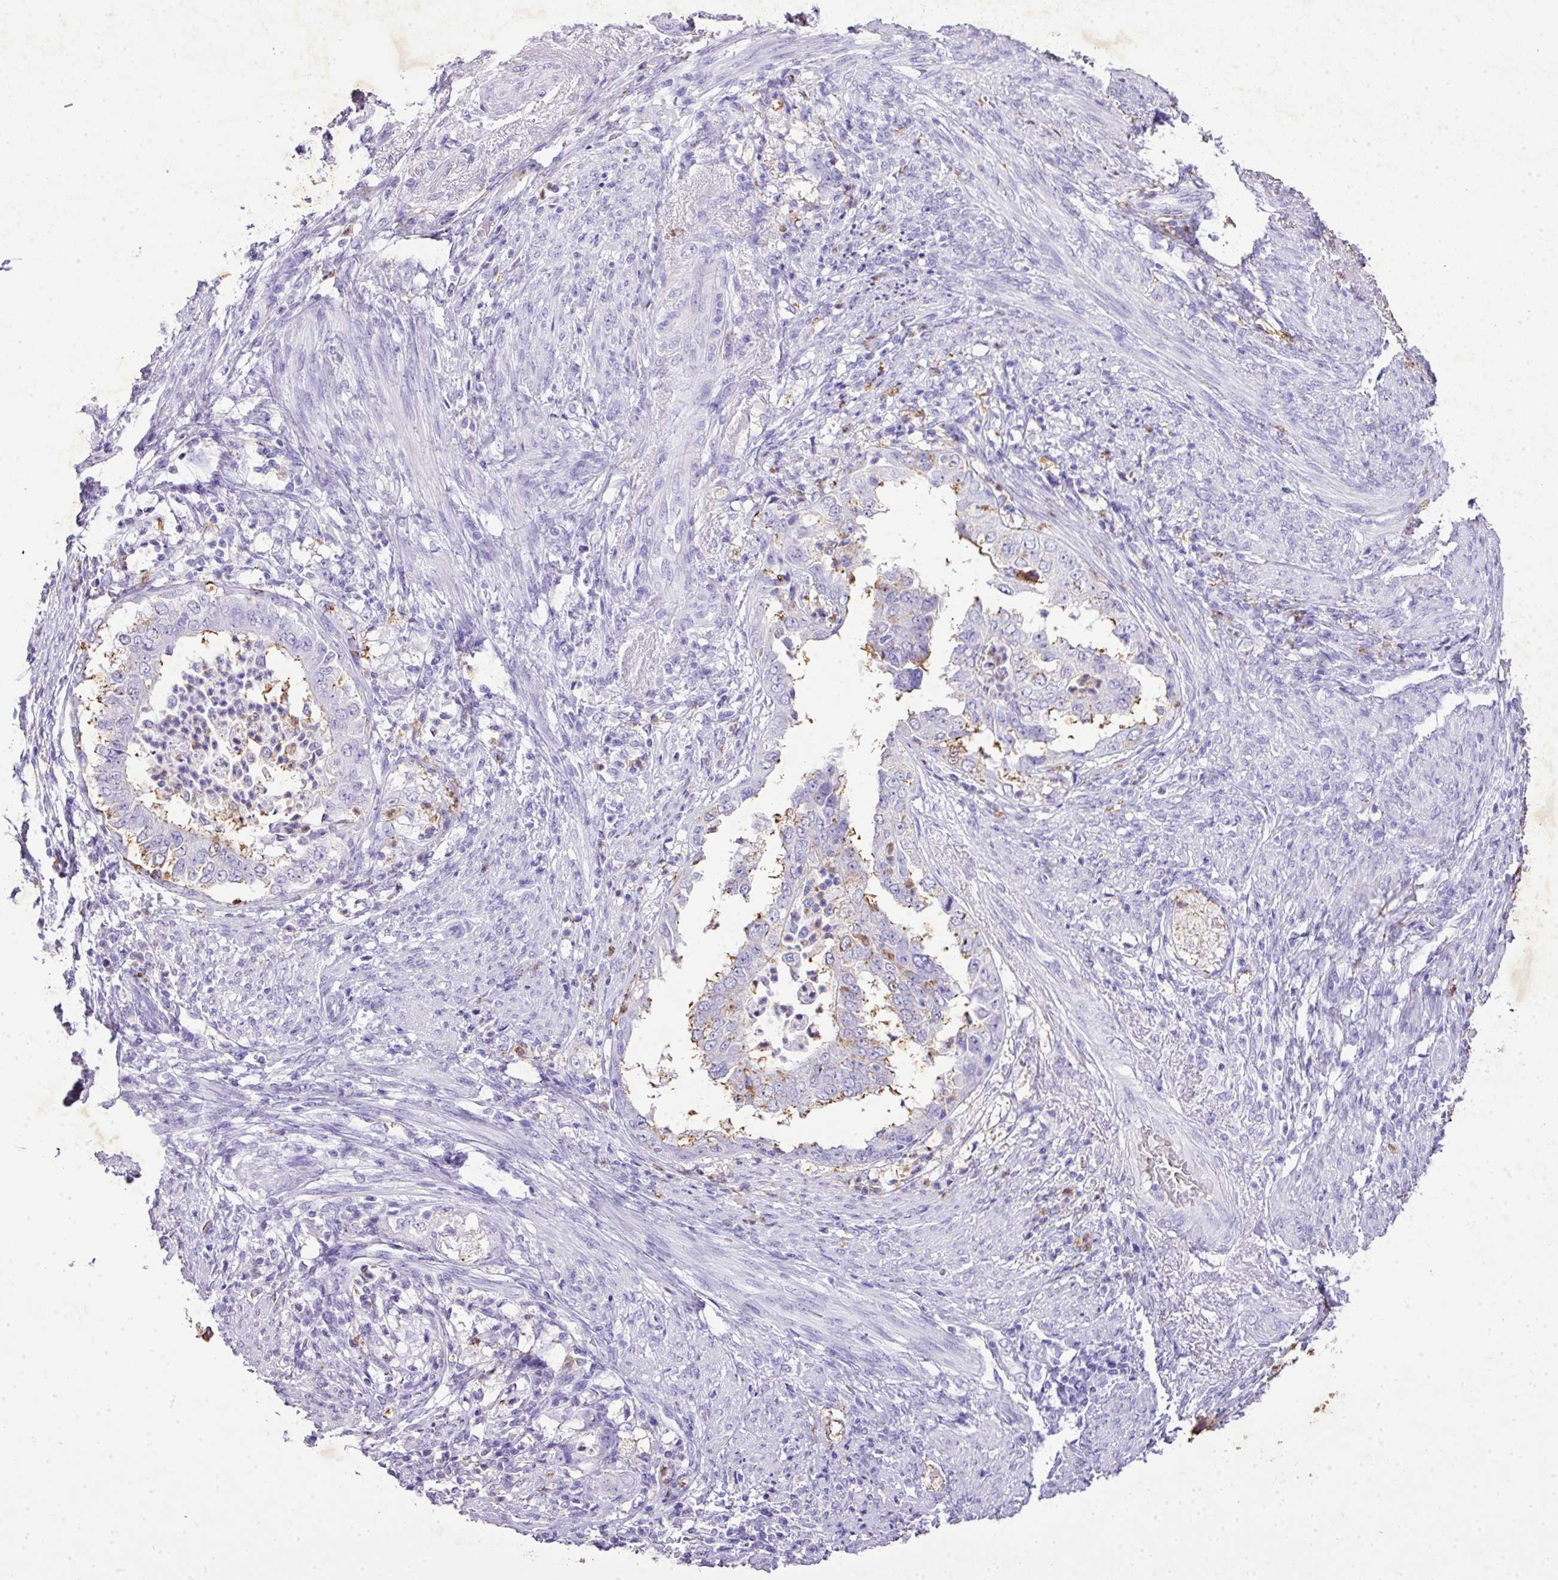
{"staining": {"intensity": "negative", "quantity": "none", "location": "none"}, "tissue": "endometrial cancer", "cell_type": "Tumor cells", "image_type": "cancer", "snomed": [{"axis": "morphology", "description": "Adenocarcinoma, NOS"}, {"axis": "topography", "description": "Endometrium"}], "caption": "High power microscopy histopathology image of an IHC micrograph of adenocarcinoma (endometrial), revealing no significant staining in tumor cells. (Stains: DAB (3,3'-diaminobenzidine) immunohistochemistry with hematoxylin counter stain, Microscopy: brightfield microscopy at high magnification).", "gene": "KCNJ11", "patient": {"sex": "female", "age": 85}}